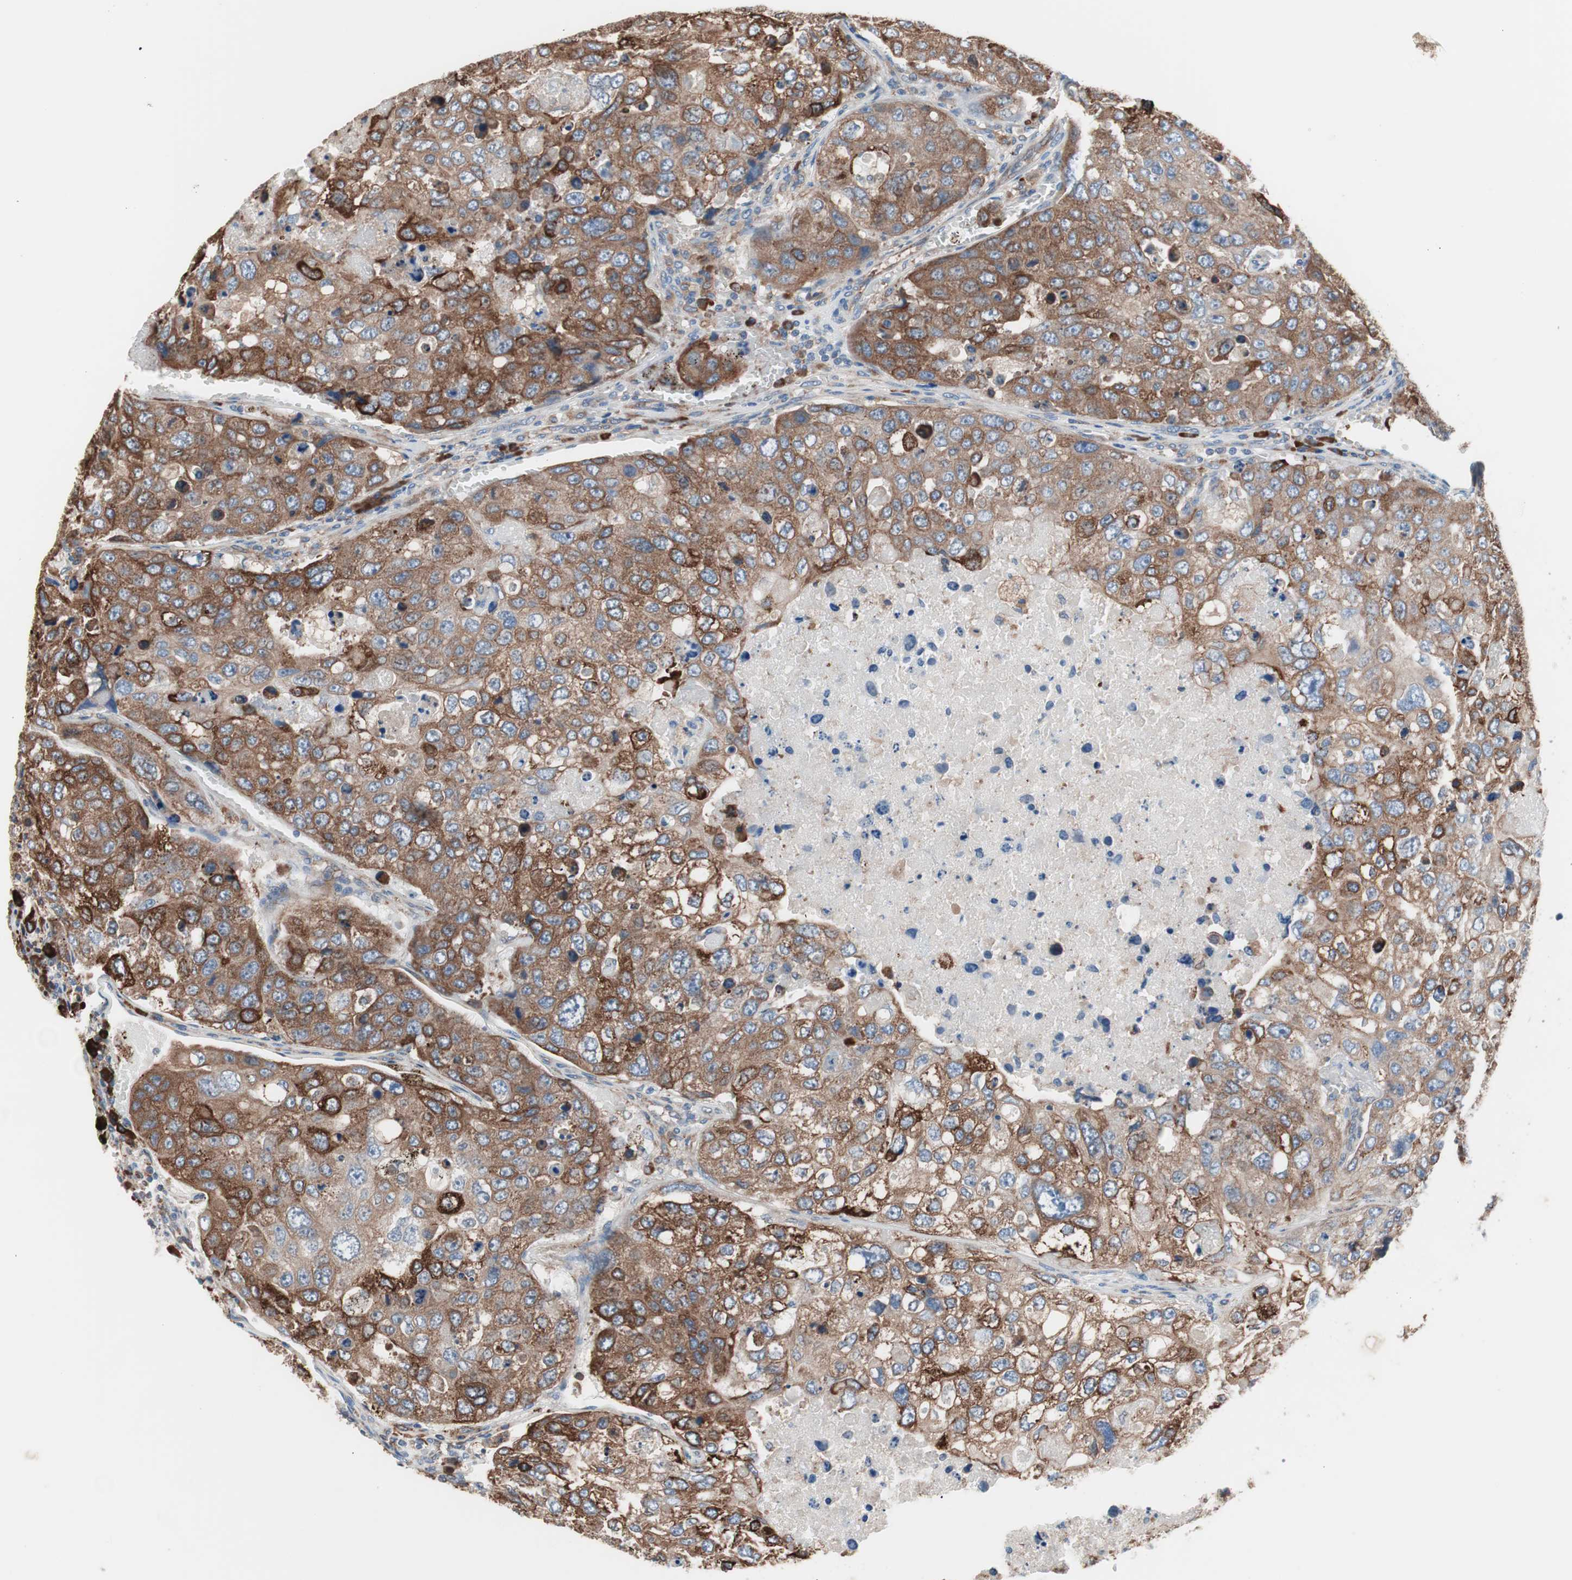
{"staining": {"intensity": "moderate", "quantity": ">75%", "location": "cytoplasmic/membranous"}, "tissue": "urothelial cancer", "cell_type": "Tumor cells", "image_type": "cancer", "snomed": [{"axis": "morphology", "description": "Urothelial carcinoma, High grade"}, {"axis": "topography", "description": "Lymph node"}, {"axis": "topography", "description": "Urinary bladder"}], "caption": "Immunohistochemical staining of urothelial cancer demonstrates medium levels of moderate cytoplasmic/membranous protein expression in about >75% of tumor cells.", "gene": "SLC27A4", "patient": {"sex": "male", "age": 51}}